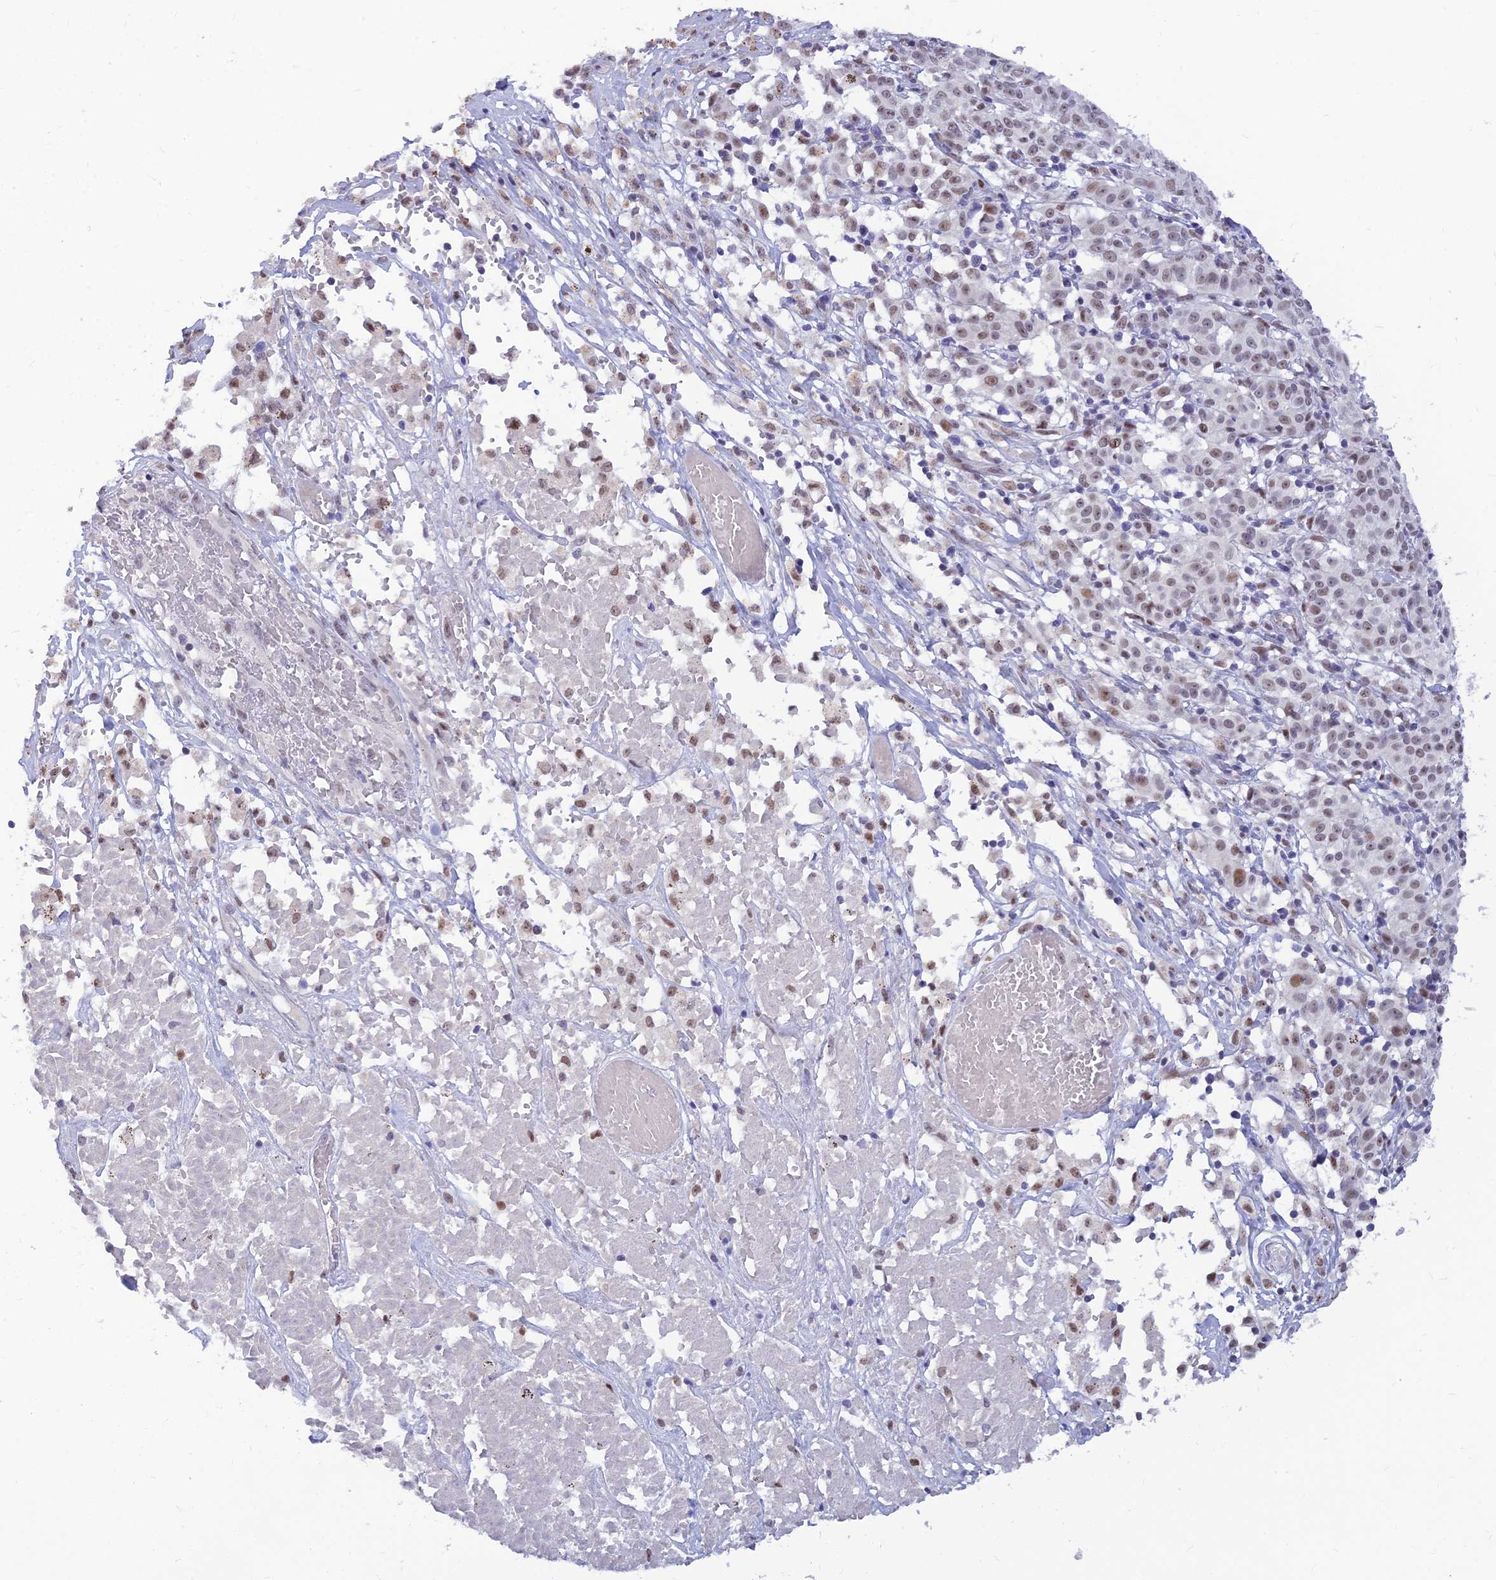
{"staining": {"intensity": "moderate", "quantity": "25%-75%", "location": "nuclear"}, "tissue": "melanoma", "cell_type": "Tumor cells", "image_type": "cancer", "snomed": [{"axis": "morphology", "description": "Malignant melanoma, NOS"}, {"axis": "topography", "description": "Skin"}], "caption": "Immunohistochemistry (IHC) histopathology image of neoplastic tissue: melanoma stained using immunohistochemistry reveals medium levels of moderate protein expression localized specifically in the nuclear of tumor cells, appearing as a nuclear brown color.", "gene": "CLK4", "patient": {"sex": "female", "age": 72}}